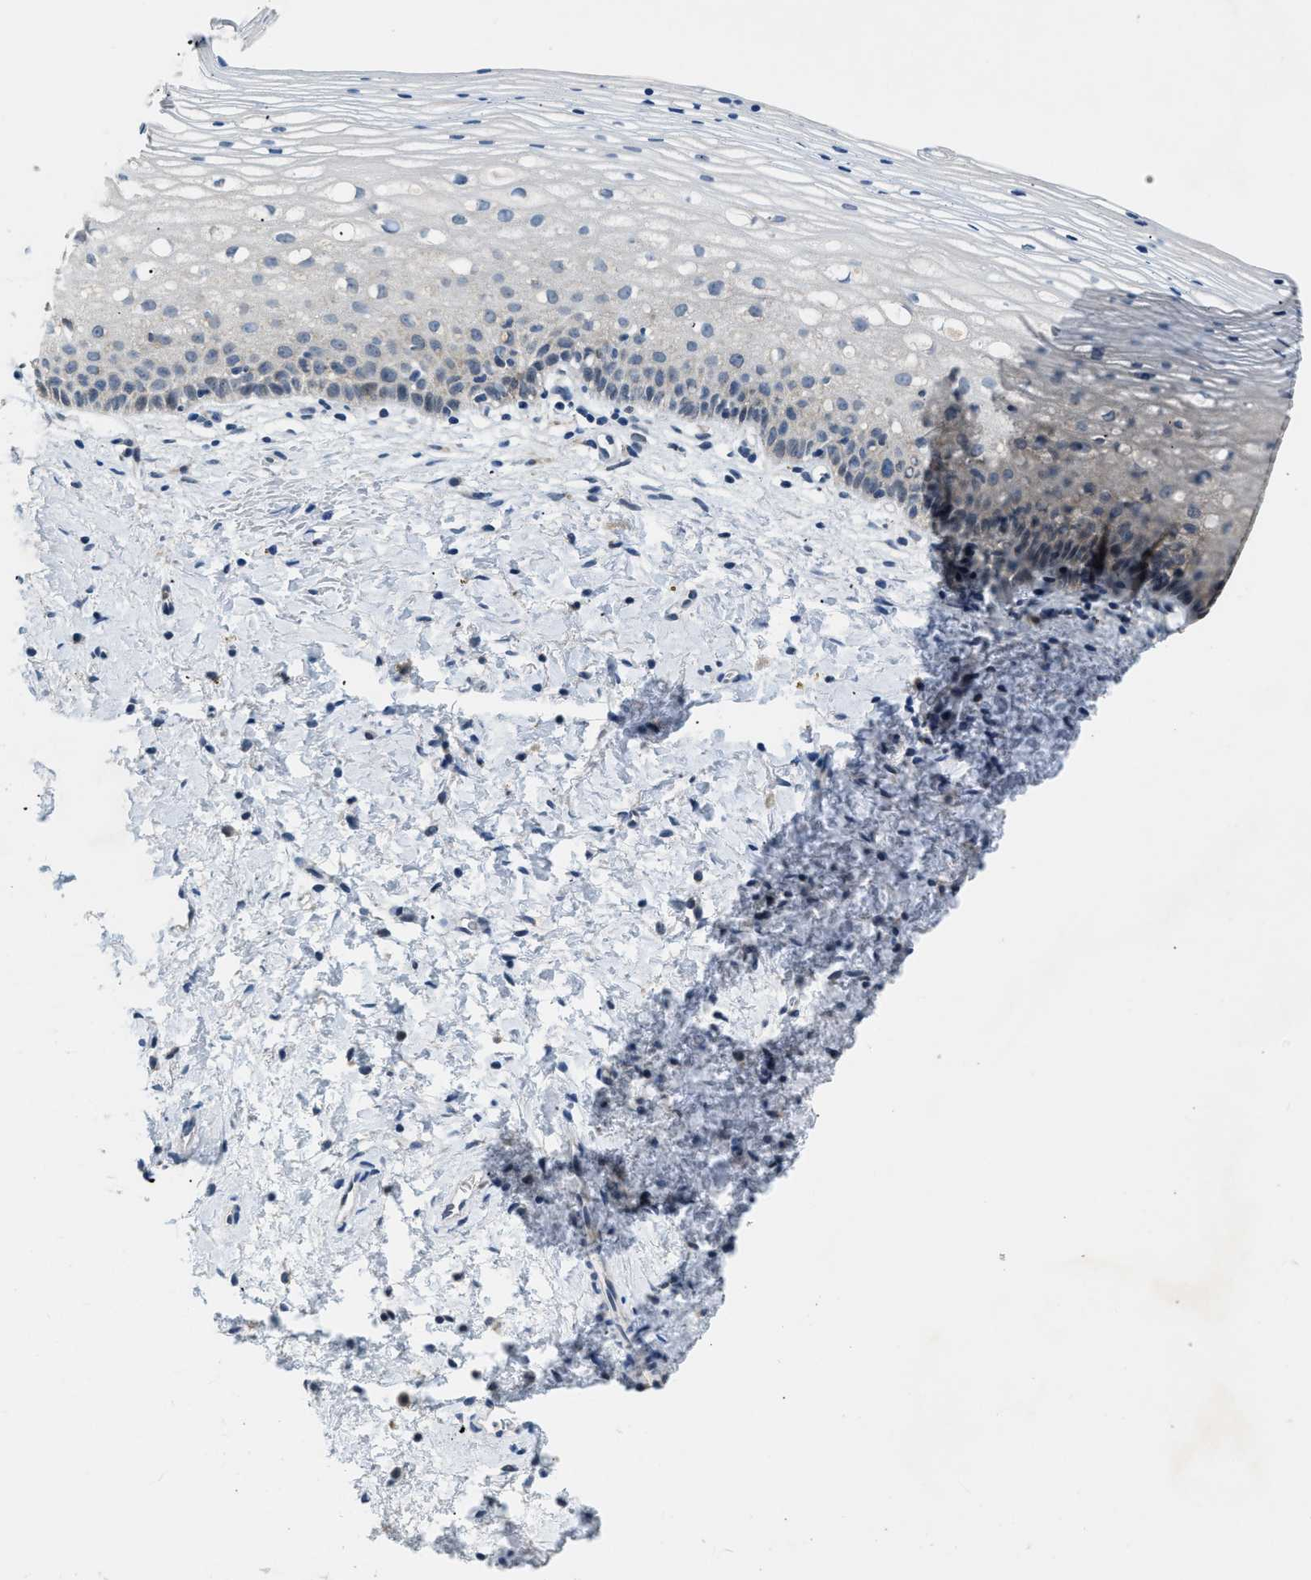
{"staining": {"intensity": "negative", "quantity": "none", "location": "none"}, "tissue": "cervix", "cell_type": "Glandular cells", "image_type": "normal", "snomed": [{"axis": "morphology", "description": "Normal tissue, NOS"}, {"axis": "topography", "description": "Cervix"}], "caption": "Human cervix stained for a protein using immunohistochemistry reveals no positivity in glandular cells.", "gene": "TOMM34", "patient": {"sex": "female", "age": 72}}